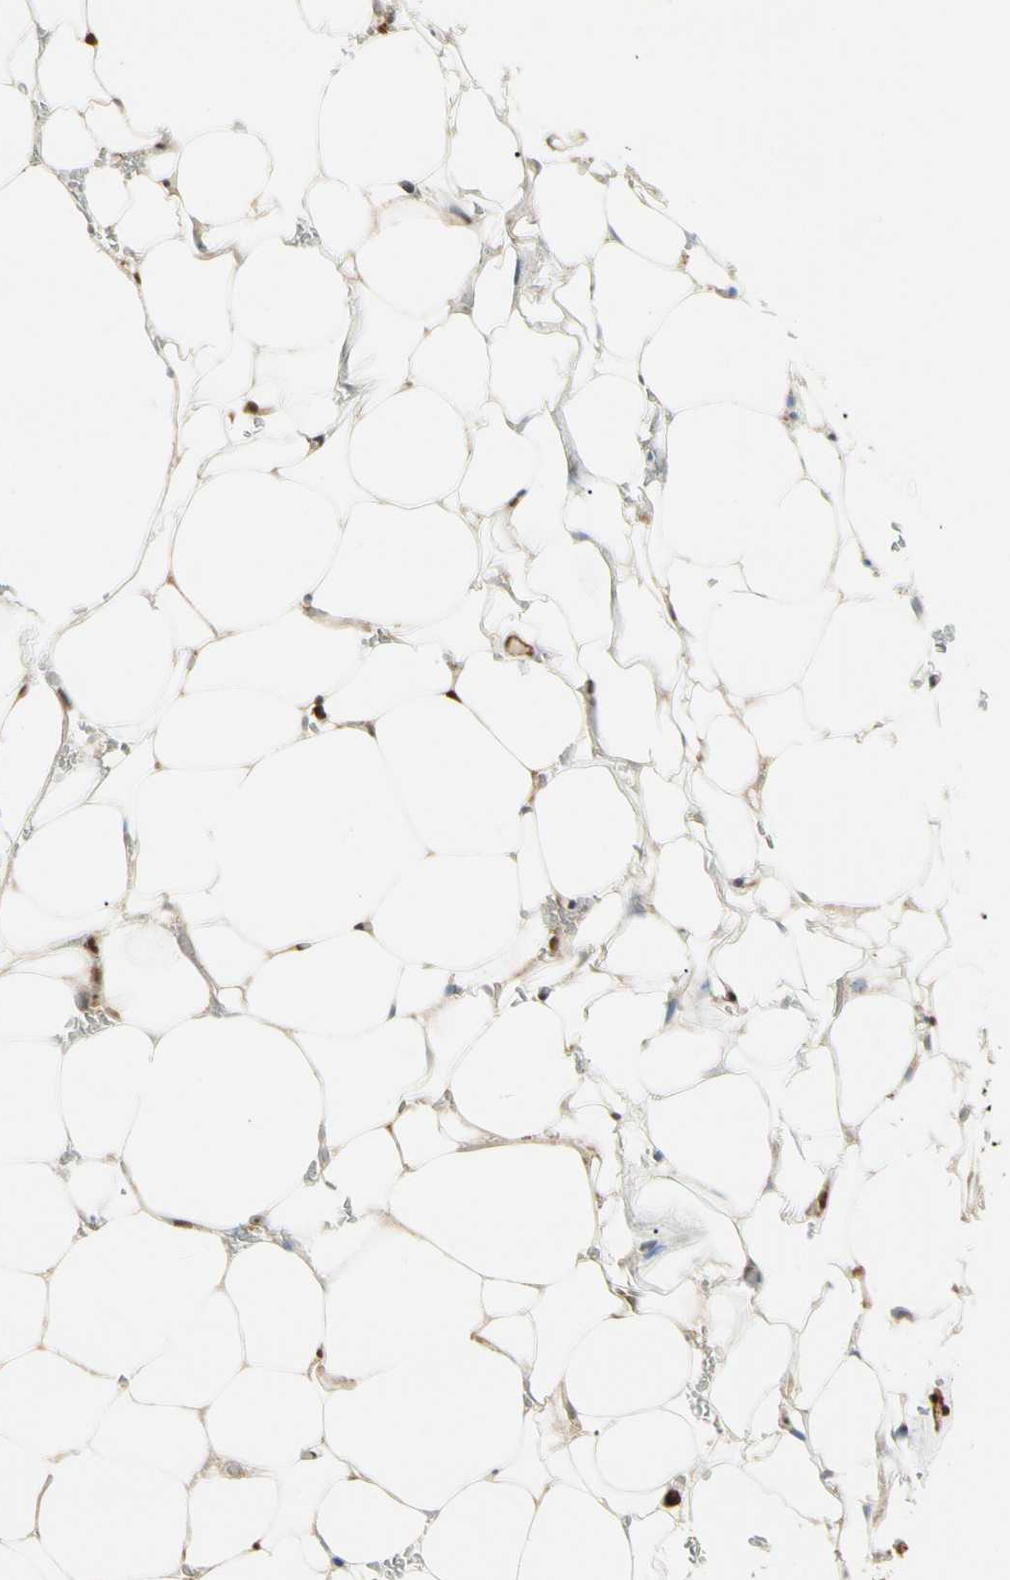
{"staining": {"intensity": "moderate", "quantity": ">75%", "location": "cytoplasmic/membranous,nuclear"}, "tissue": "adipose tissue", "cell_type": "Adipocytes", "image_type": "normal", "snomed": [{"axis": "morphology", "description": "Normal tissue, NOS"}, {"axis": "topography", "description": "Peripheral nerve tissue"}], "caption": "Immunohistochemical staining of benign adipose tissue reveals >75% levels of moderate cytoplasmic/membranous,nuclear protein staining in about >75% of adipocytes. (DAB IHC with brightfield microscopy, high magnification).", "gene": "PNCK", "patient": {"sex": "male", "age": 70}}